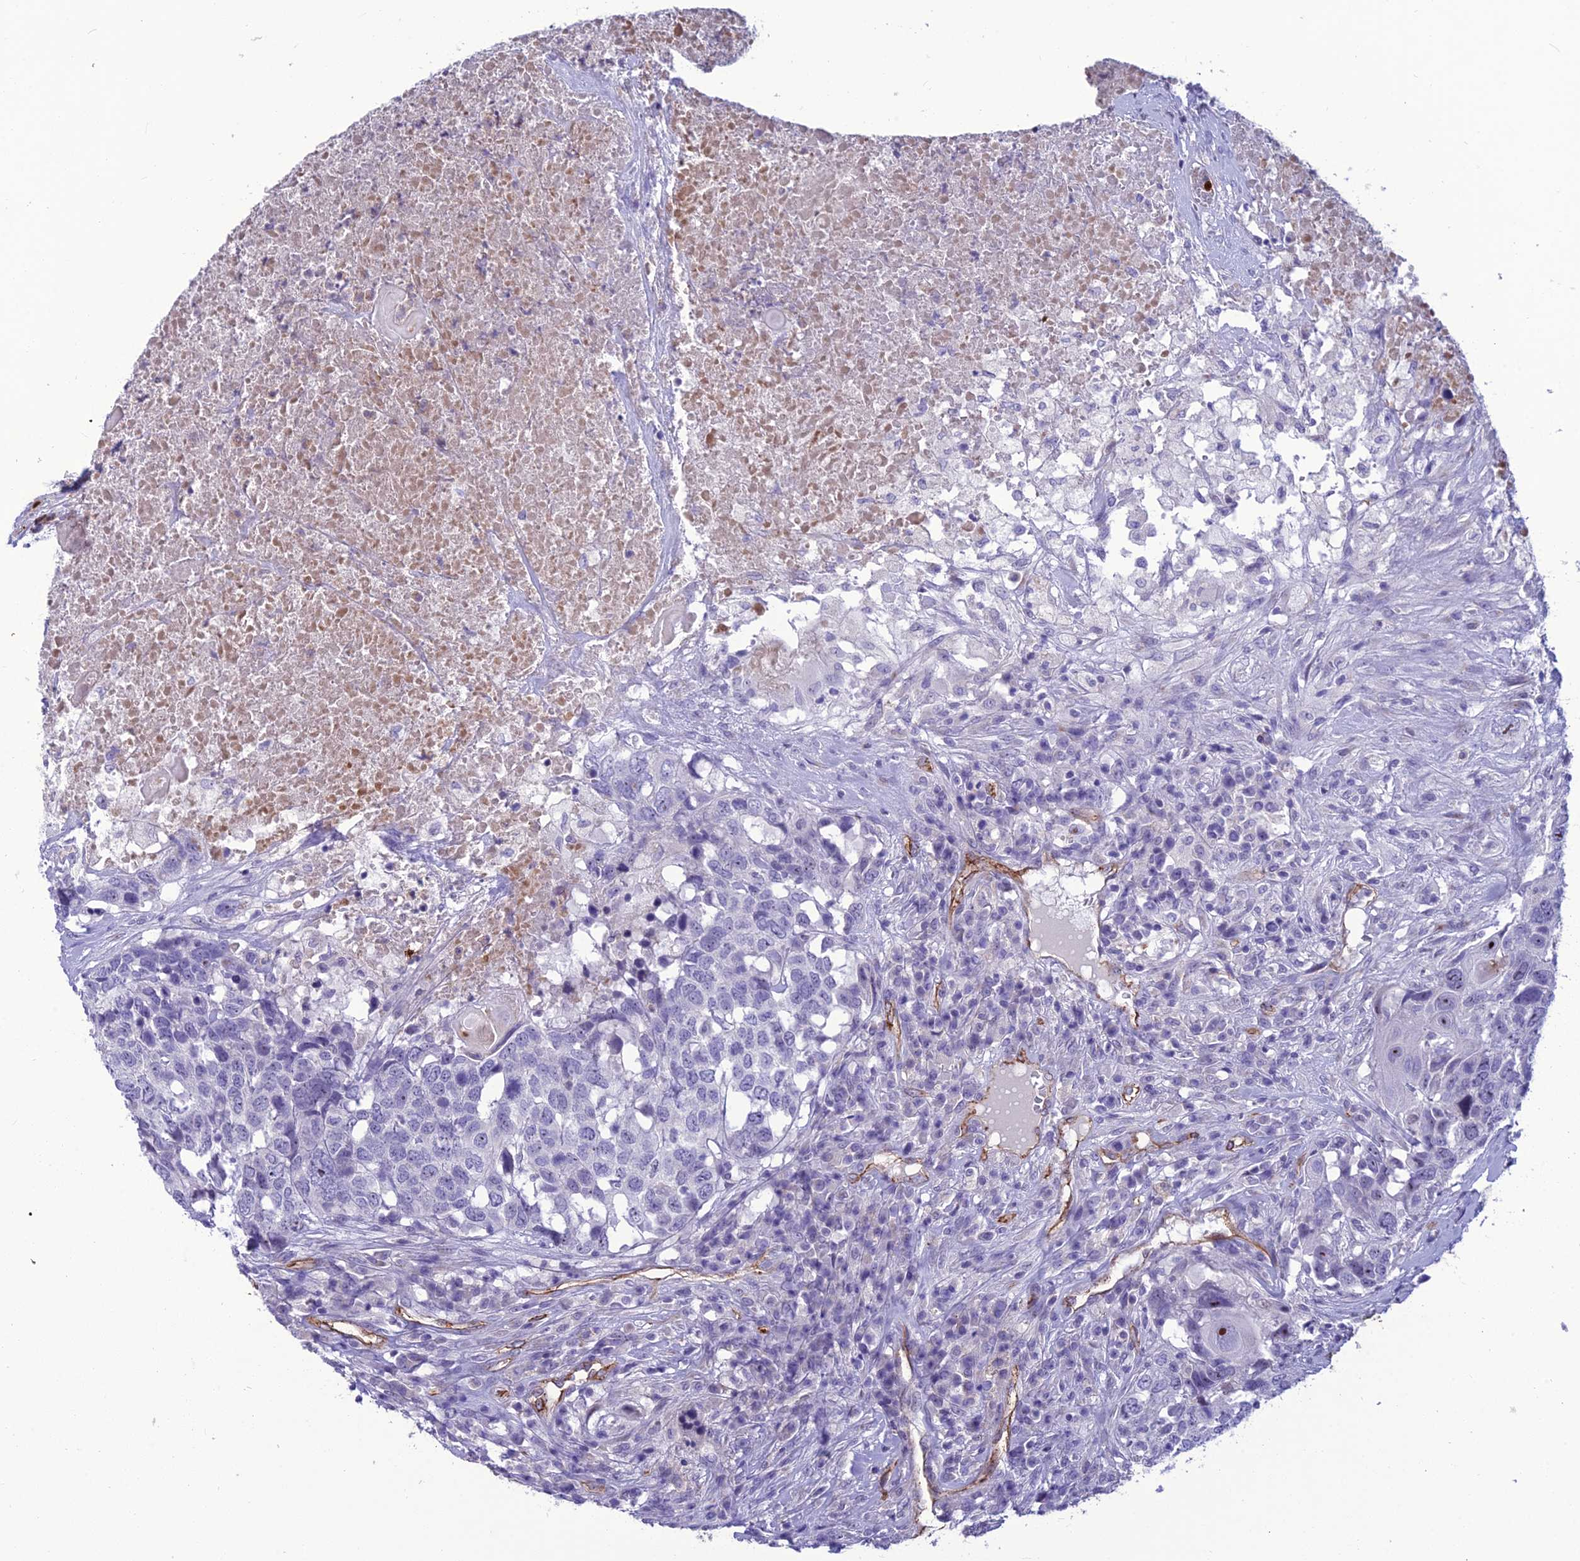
{"staining": {"intensity": "negative", "quantity": "none", "location": "none"}, "tissue": "head and neck cancer", "cell_type": "Tumor cells", "image_type": "cancer", "snomed": [{"axis": "morphology", "description": "Squamous cell carcinoma, NOS"}, {"axis": "topography", "description": "Head-Neck"}], "caption": "Human squamous cell carcinoma (head and neck) stained for a protein using immunohistochemistry exhibits no staining in tumor cells.", "gene": "BBS7", "patient": {"sex": "male", "age": 66}}